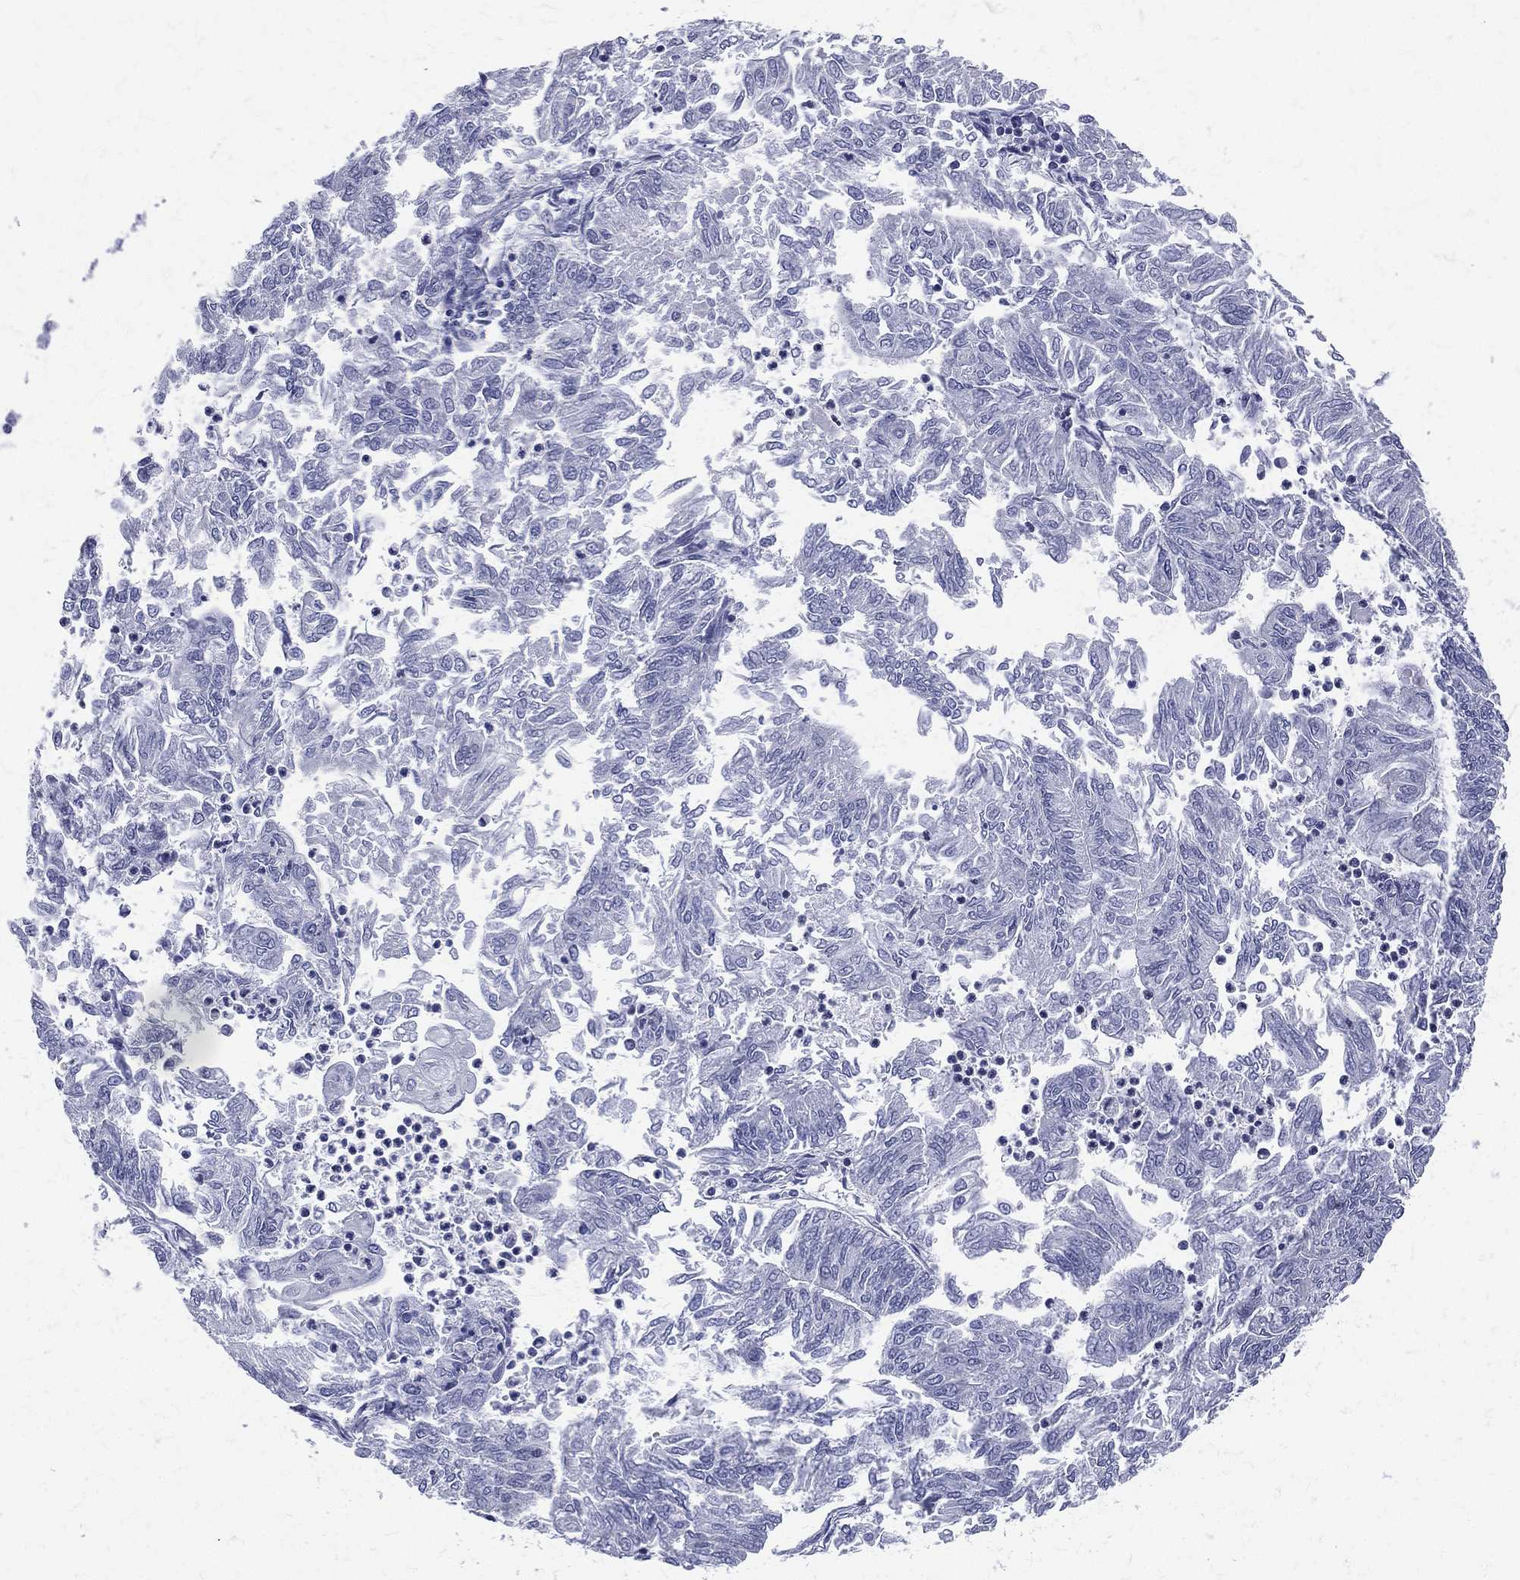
{"staining": {"intensity": "negative", "quantity": "none", "location": "none"}, "tissue": "endometrial cancer", "cell_type": "Tumor cells", "image_type": "cancer", "snomed": [{"axis": "morphology", "description": "Adenocarcinoma, NOS"}, {"axis": "topography", "description": "Endometrium"}], "caption": "Tumor cells are negative for protein expression in human endometrial cancer (adenocarcinoma).", "gene": "ETNPPL", "patient": {"sex": "female", "age": 59}}